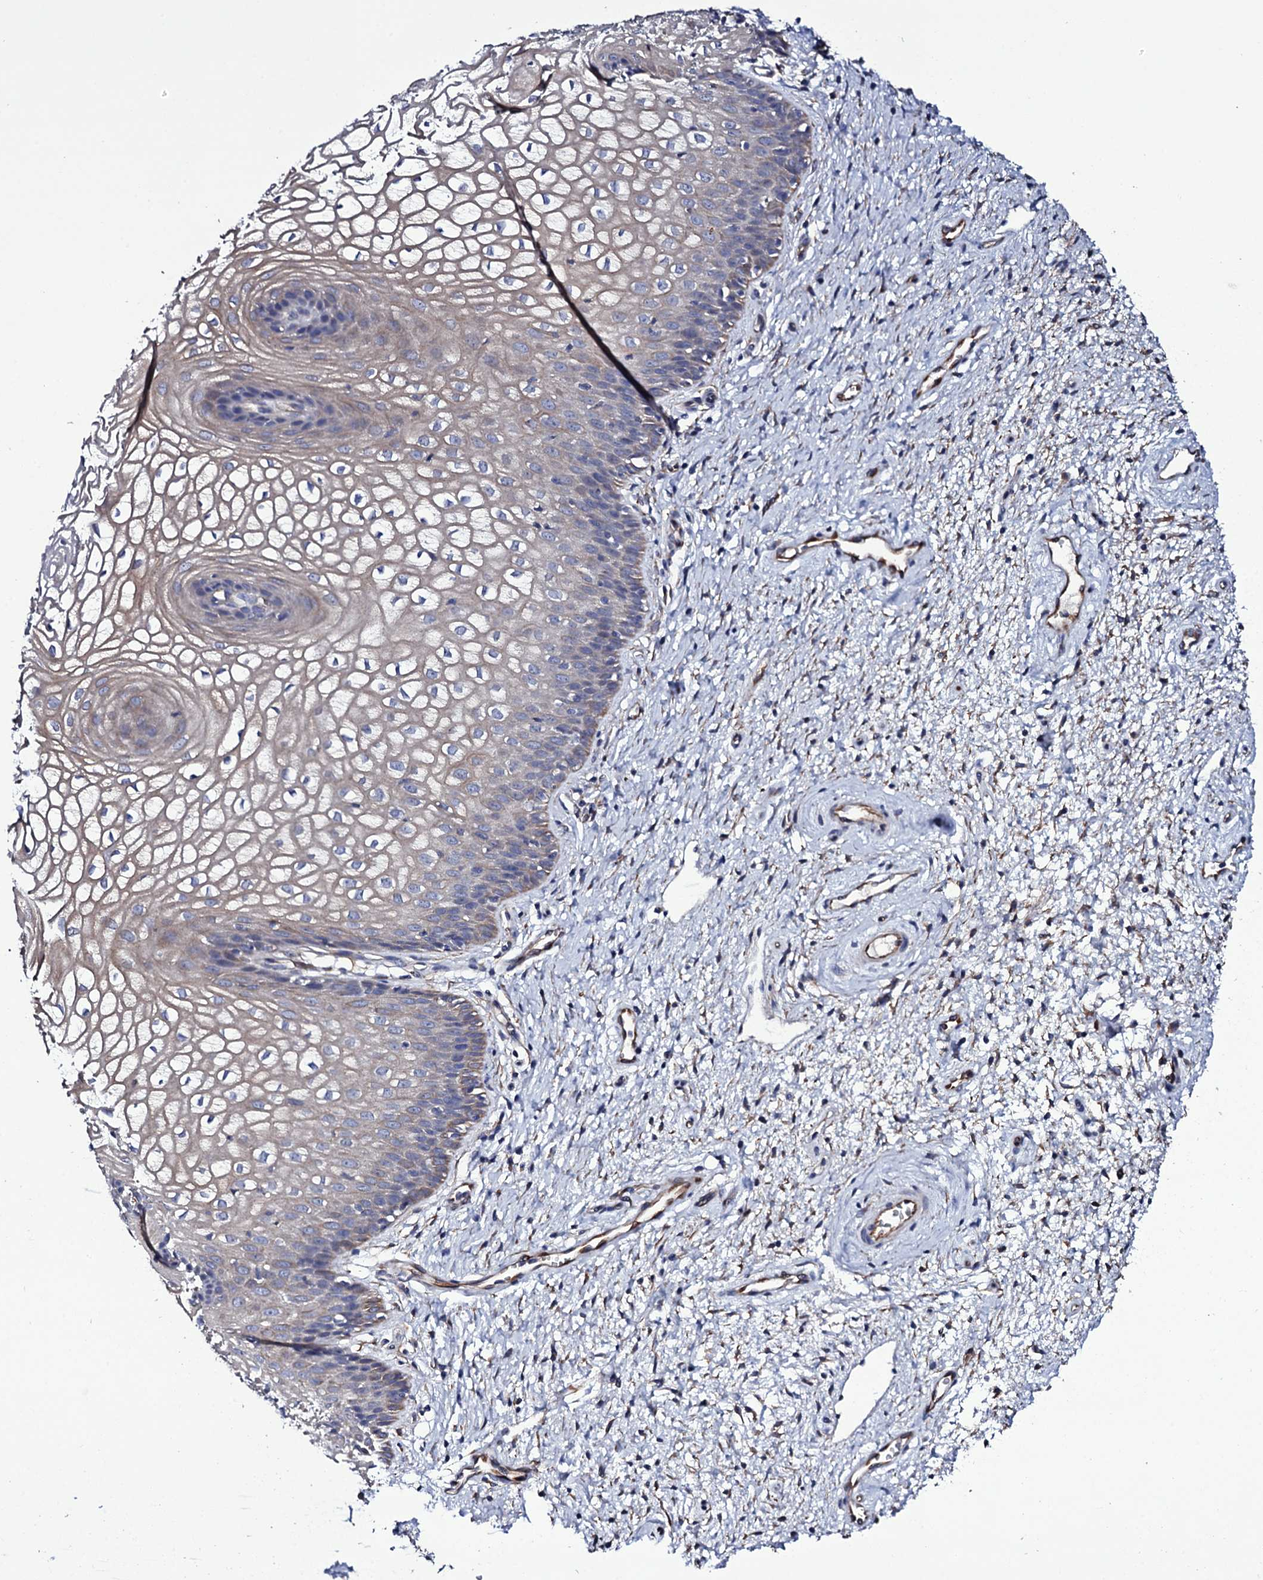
{"staining": {"intensity": "negative", "quantity": "none", "location": "none"}, "tissue": "vagina", "cell_type": "Squamous epithelial cells", "image_type": "normal", "snomed": [{"axis": "morphology", "description": "Normal tissue, NOS"}, {"axis": "topography", "description": "Vagina"}], "caption": "Immunohistochemical staining of benign human vagina exhibits no significant expression in squamous epithelial cells. Nuclei are stained in blue.", "gene": "BCL2L14", "patient": {"sex": "female", "age": 34}}